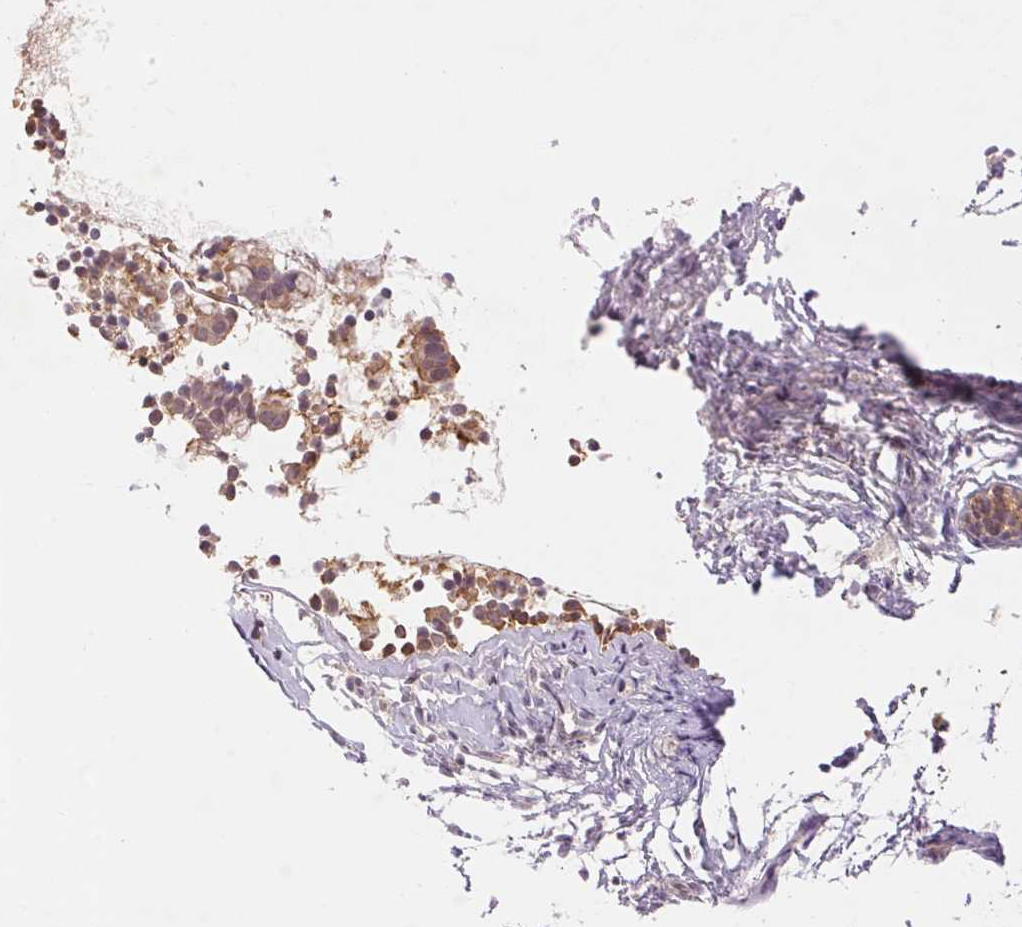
{"staining": {"intensity": "moderate", "quantity": ">75%", "location": "cytoplasmic/membranous"}, "tissue": "nasopharynx", "cell_type": "Respiratory epithelial cells", "image_type": "normal", "snomed": [{"axis": "morphology", "description": "Normal tissue, NOS"}, {"axis": "topography", "description": "Nasopharynx"}], "caption": "This micrograph shows unremarkable nasopharynx stained with immunohistochemistry (IHC) to label a protein in brown. The cytoplasmic/membranous of respiratory epithelial cells show moderate positivity for the protein. Nuclei are counter-stained blue.", "gene": "BNIP5", "patient": {"sex": "male", "age": 24}}